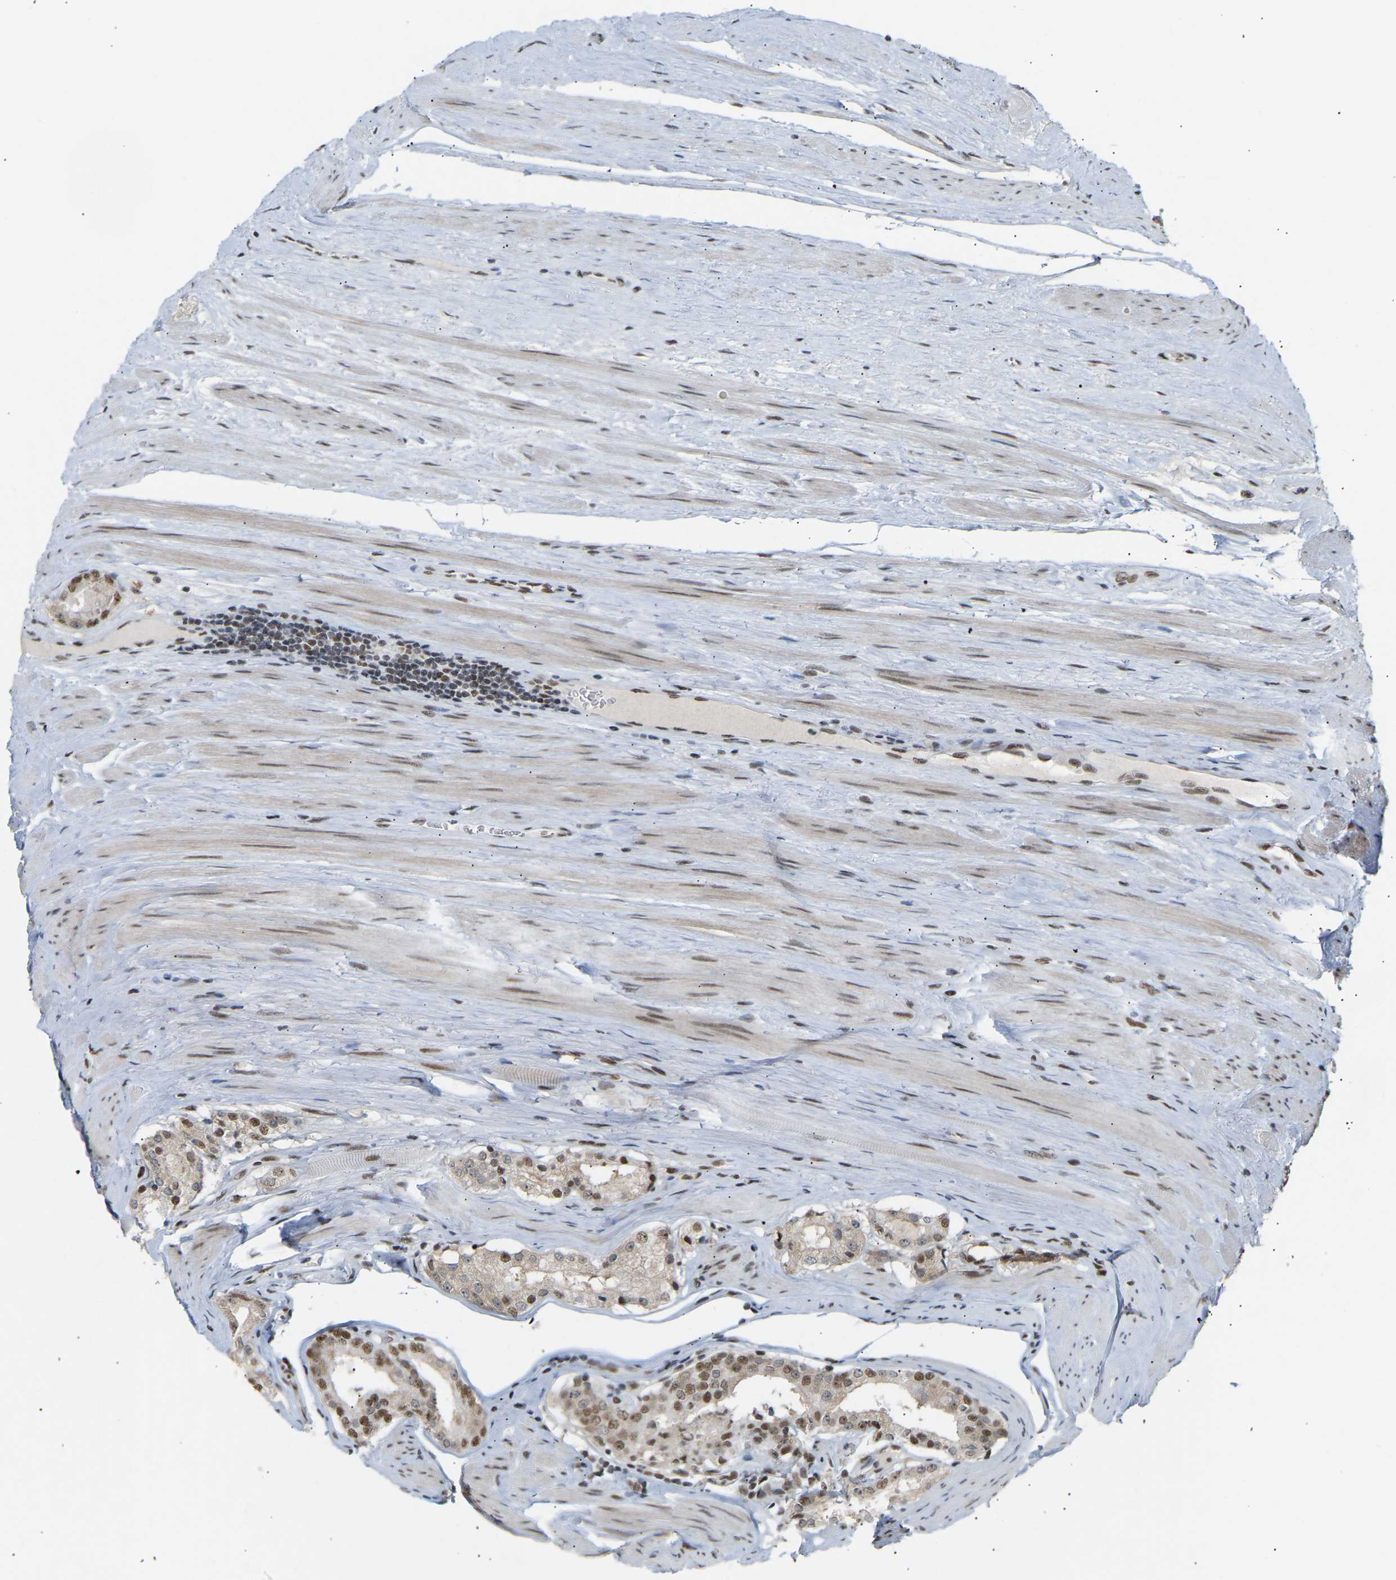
{"staining": {"intensity": "moderate", "quantity": "25%-75%", "location": "nuclear"}, "tissue": "prostate cancer", "cell_type": "Tumor cells", "image_type": "cancer", "snomed": [{"axis": "morphology", "description": "Adenocarcinoma, Low grade"}, {"axis": "topography", "description": "Prostate"}], "caption": "Human prostate adenocarcinoma (low-grade) stained for a protein (brown) exhibits moderate nuclear positive expression in approximately 25%-75% of tumor cells.", "gene": "NELFB", "patient": {"sex": "male", "age": 70}}